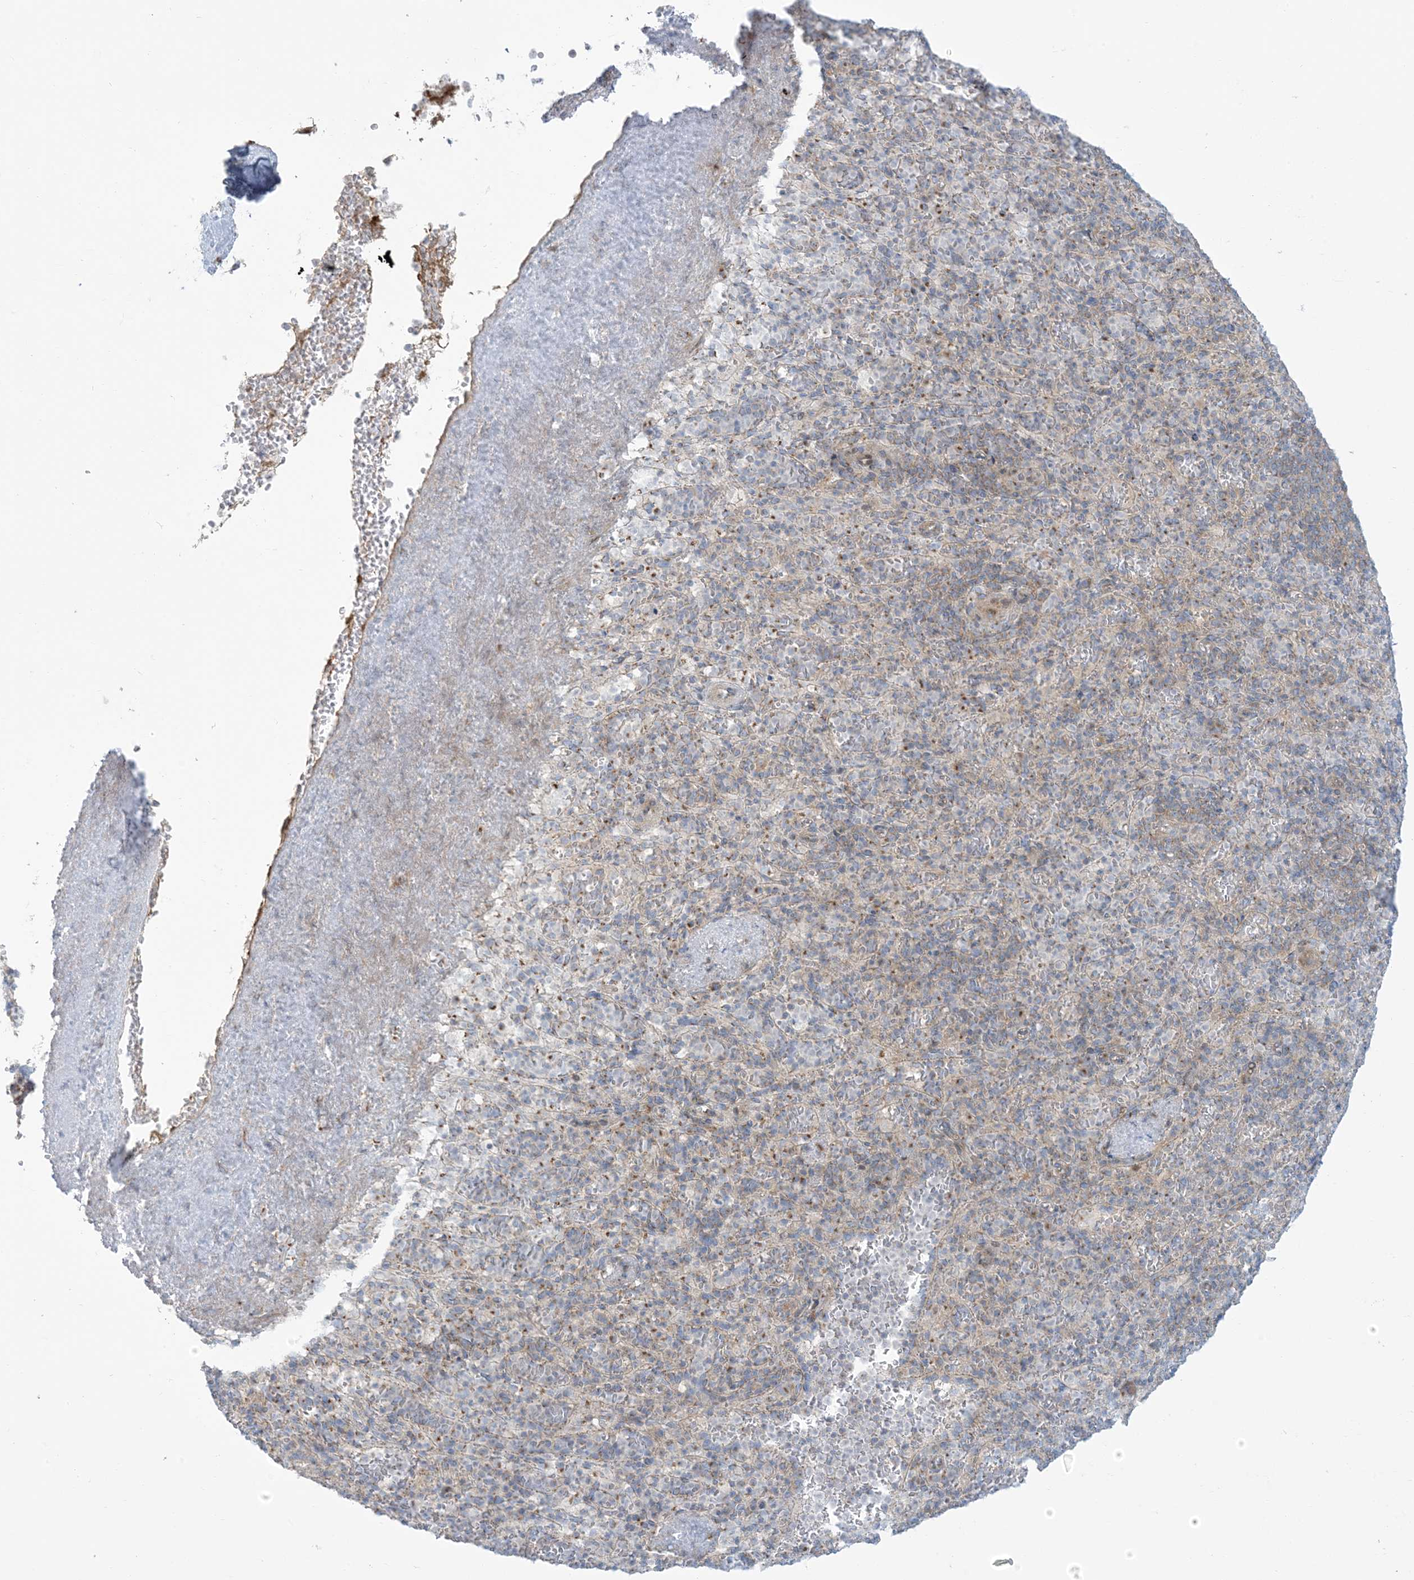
{"staining": {"intensity": "negative", "quantity": "none", "location": "none"}, "tissue": "spleen", "cell_type": "Cells in red pulp", "image_type": "normal", "snomed": [{"axis": "morphology", "description": "Normal tissue, NOS"}, {"axis": "topography", "description": "Spleen"}], "caption": "Cells in red pulp show no significant protein staining in benign spleen. (DAB (3,3'-diaminobenzidine) immunohistochemistry with hematoxylin counter stain).", "gene": "AFTPH", "patient": {"sex": "female", "age": 74}}